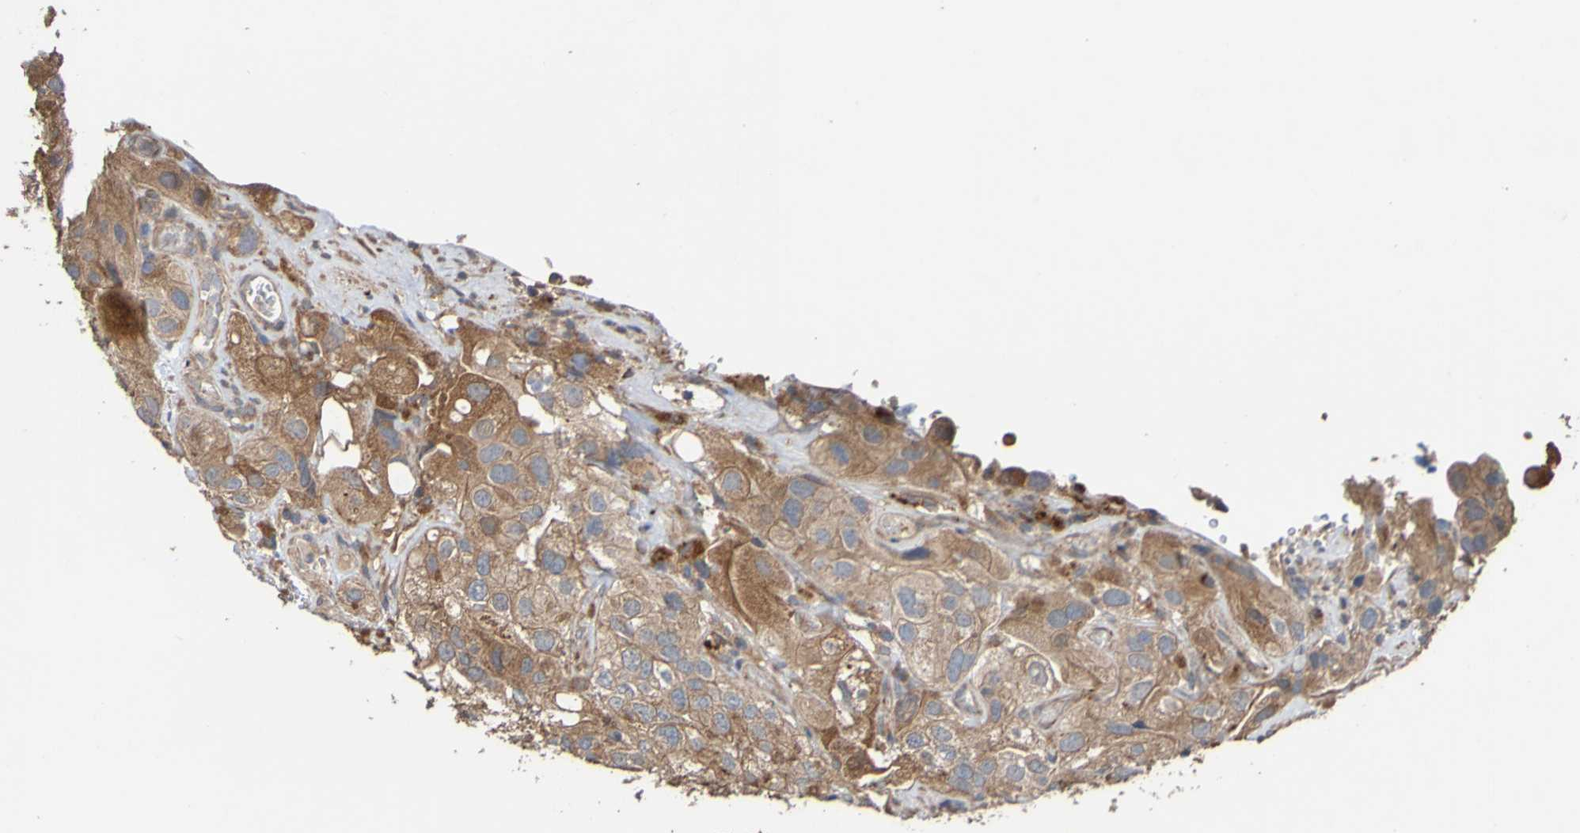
{"staining": {"intensity": "moderate", "quantity": ">75%", "location": "cytoplasmic/membranous"}, "tissue": "urothelial cancer", "cell_type": "Tumor cells", "image_type": "cancer", "snomed": [{"axis": "morphology", "description": "Urothelial carcinoma, High grade"}, {"axis": "topography", "description": "Urinary bladder"}], "caption": "The immunohistochemical stain labels moderate cytoplasmic/membranous staining in tumor cells of urothelial carcinoma (high-grade) tissue.", "gene": "UCN", "patient": {"sex": "female", "age": 64}}